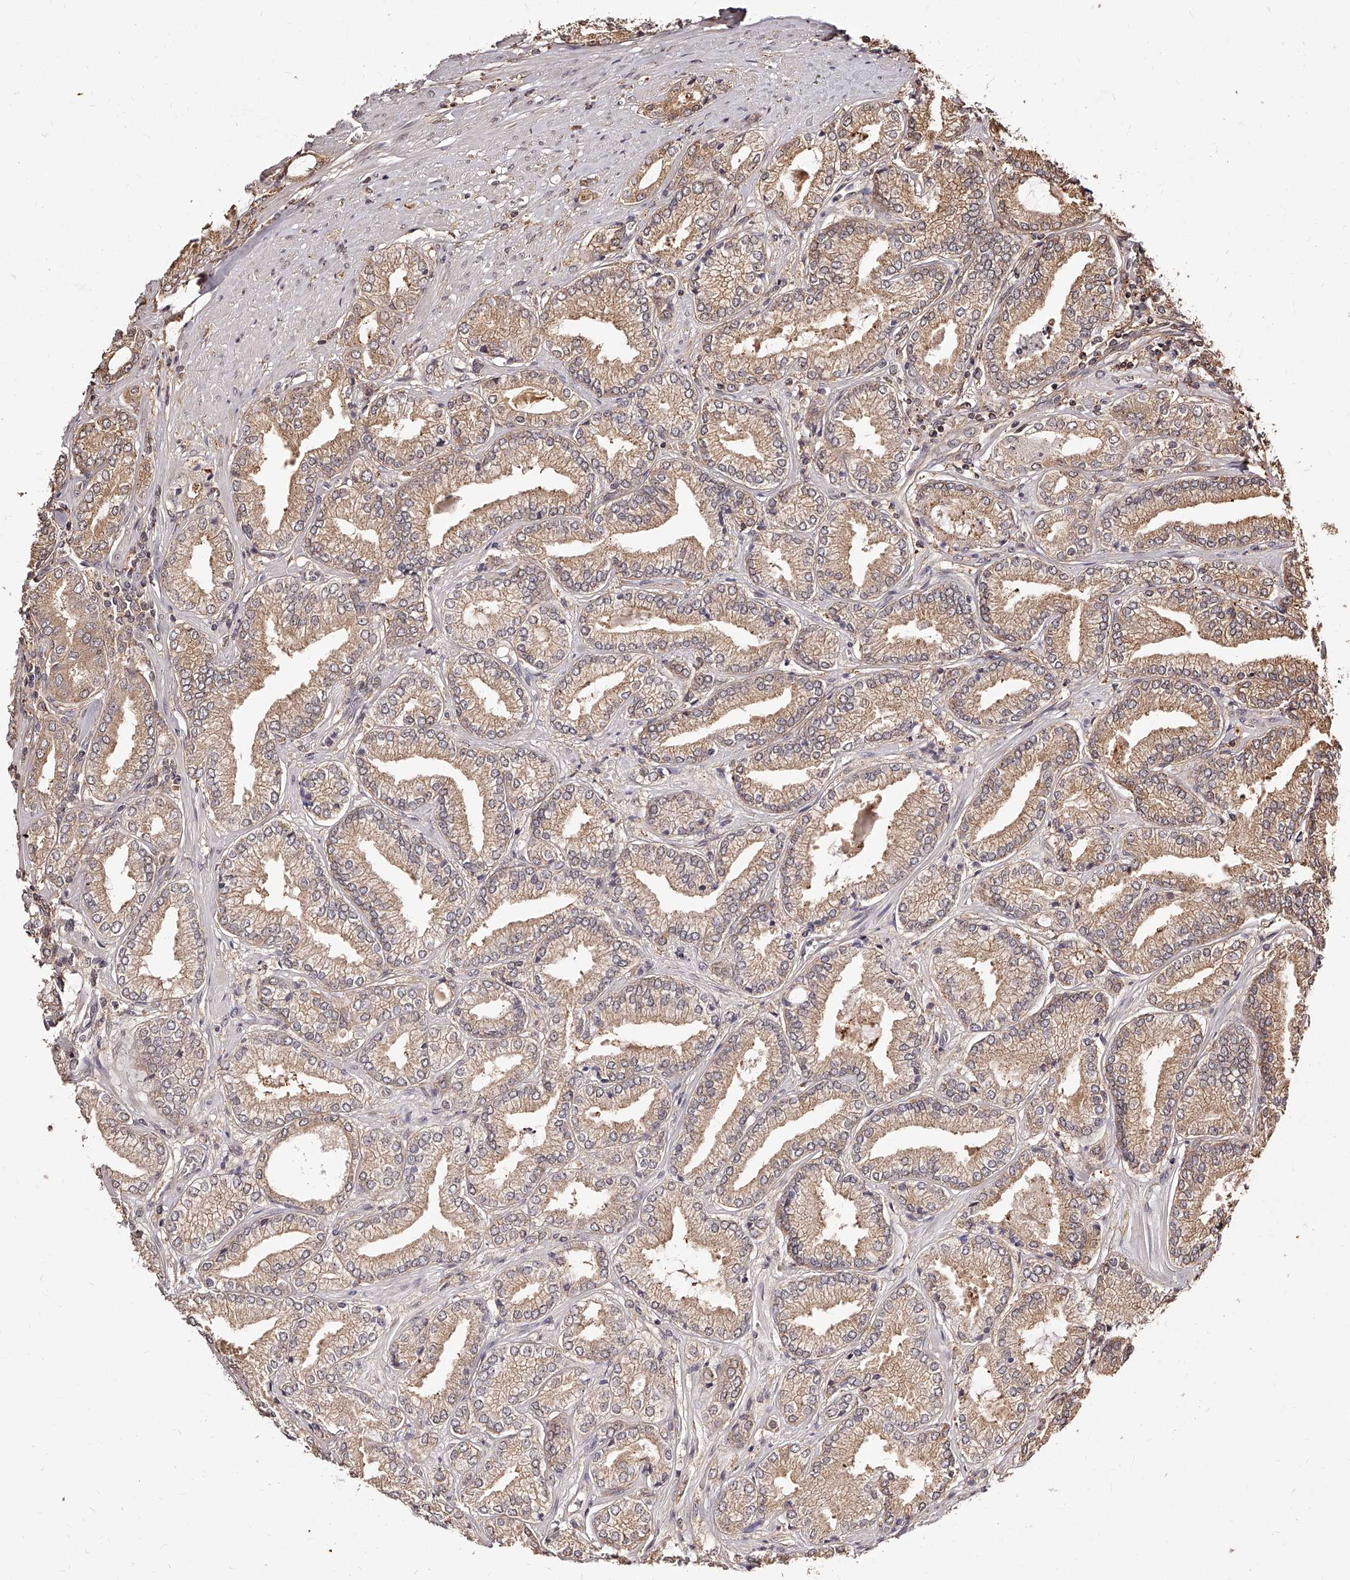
{"staining": {"intensity": "moderate", "quantity": "<25%", "location": "cytoplasmic/membranous"}, "tissue": "prostate cancer", "cell_type": "Tumor cells", "image_type": "cancer", "snomed": [{"axis": "morphology", "description": "Adenocarcinoma, Low grade"}, {"axis": "topography", "description": "Prostate"}], "caption": "A low amount of moderate cytoplasmic/membranous staining is present in about <25% of tumor cells in prostate cancer (adenocarcinoma (low-grade)) tissue.", "gene": "ZNF582", "patient": {"sex": "male", "age": 62}}